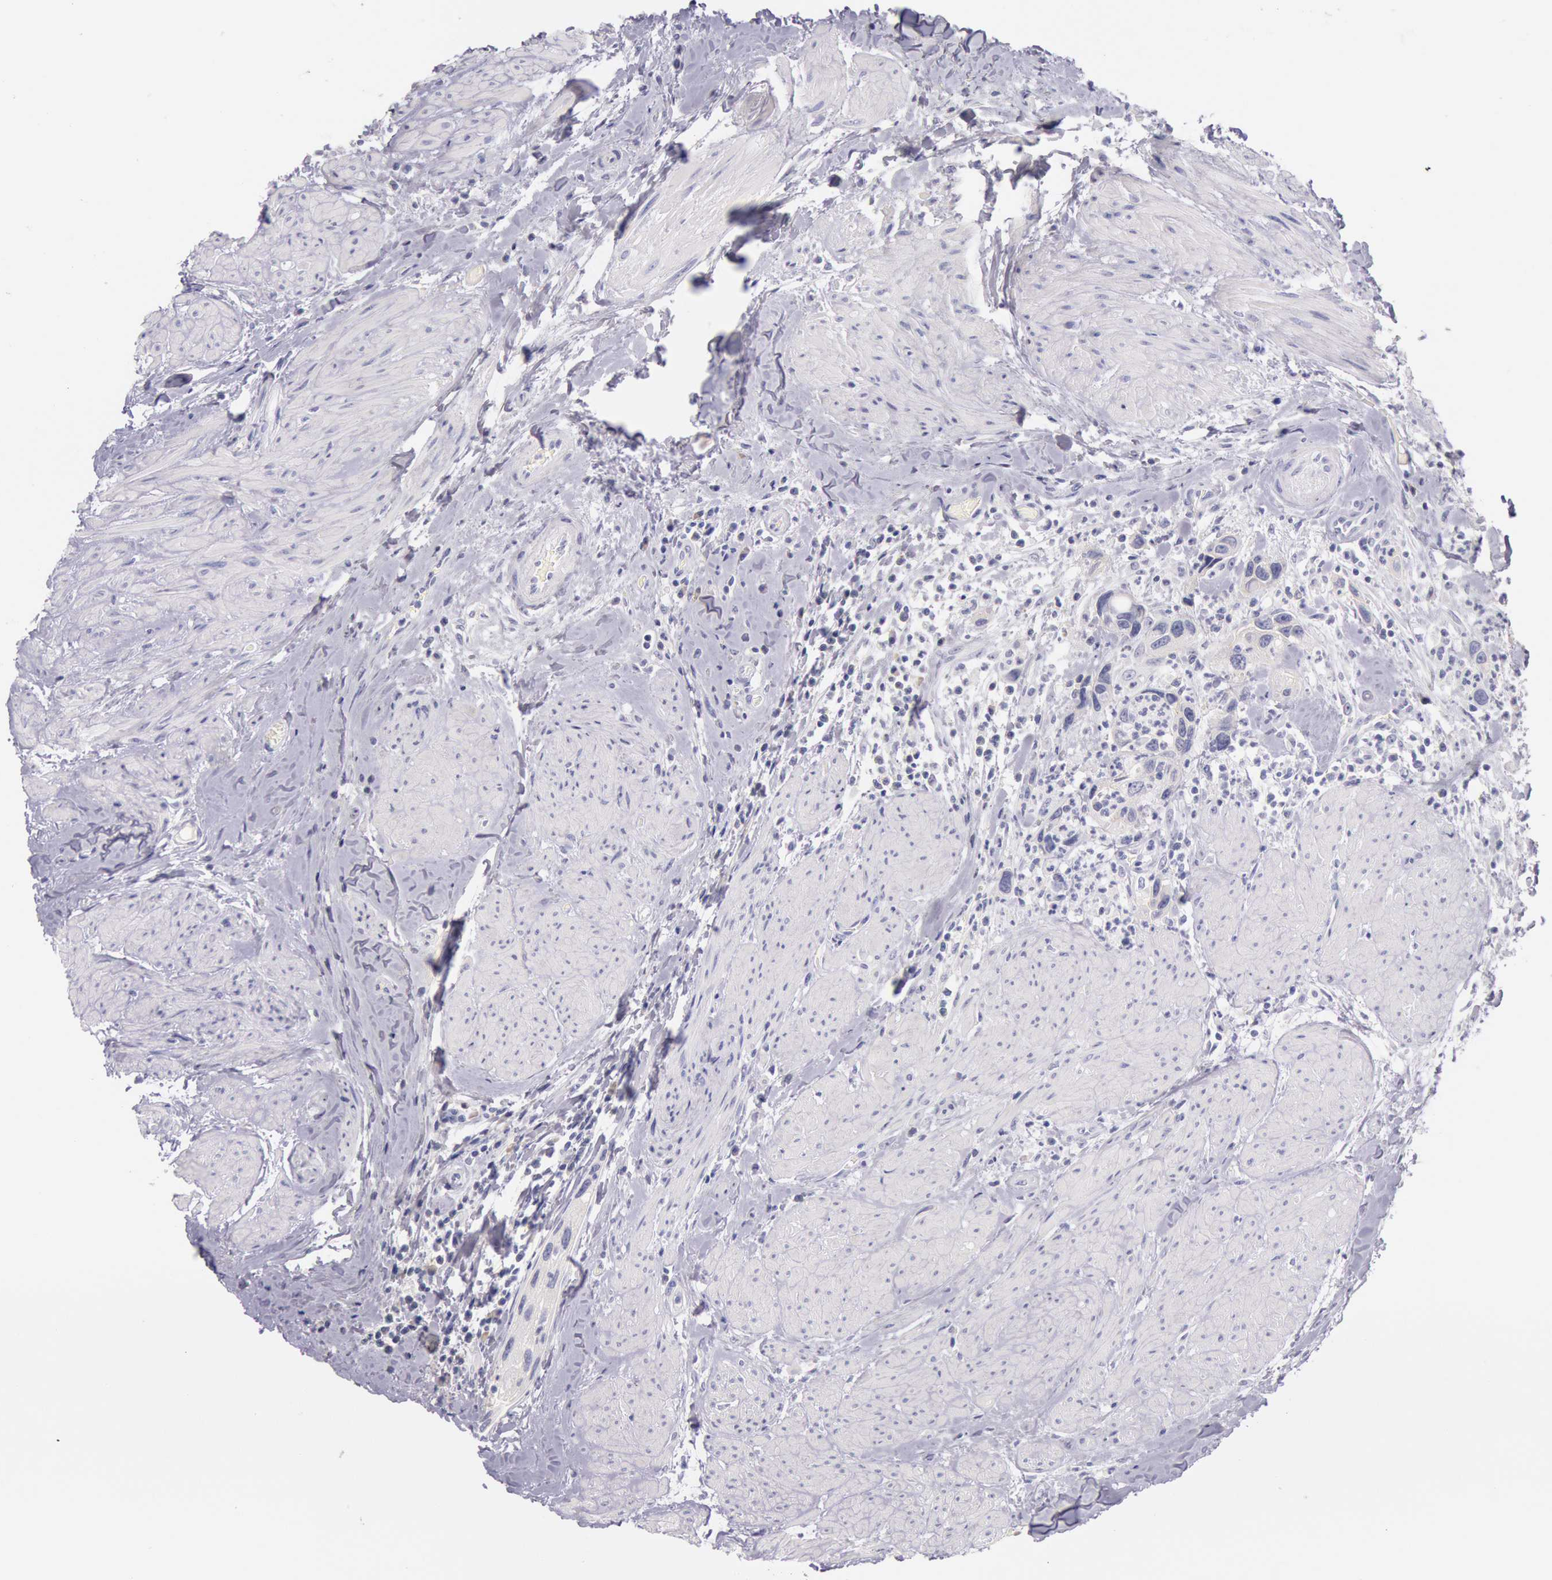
{"staining": {"intensity": "negative", "quantity": "none", "location": "none"}, "tissue": "urothelial cancer", "cell_type": "Tumor cells", "image_type": "cancer", "snomed": [{"axis": "morphology", "description": "Urothelial carcinoma, High grade"}, {"axis": "topography", "description": "Urinary bladder"}], "caption": "Immunohistochemical staining of human urothelial cancer shows no significant staining in tumor cells.", "gene": "EGFR", "patient": {"sex": "male", "age": 66}}